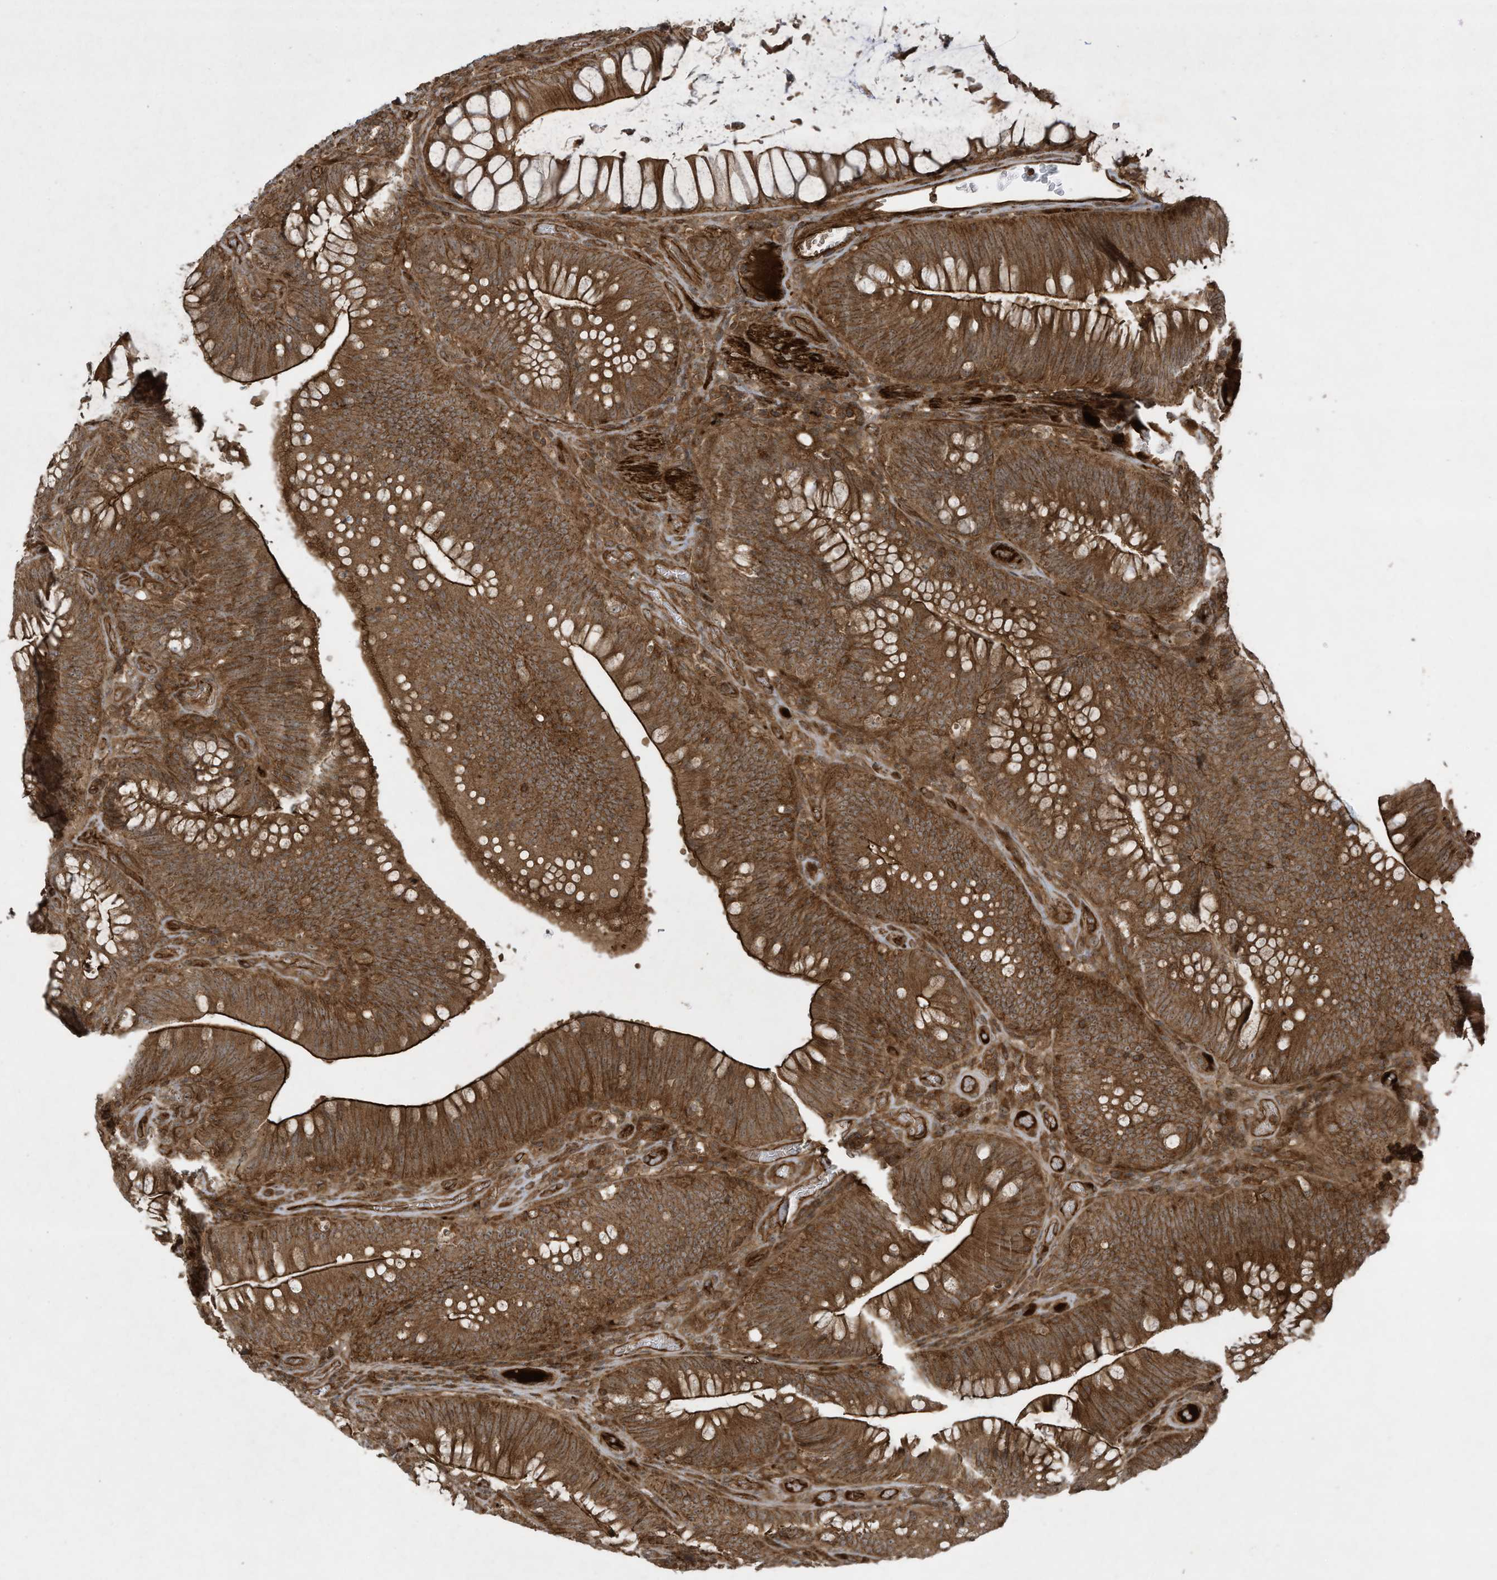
{"staining": {"intensity": "strong", "quantity": ">75%", "location": "cytoplasmic/membranous"}, "tissue": "colorectal cancer", "cell_type": "Tumor cells", "image_type": "cancer", "snomed": [{"axis": "morphology", "description": "Normal tissue, NOS"}, {"axis": "topography", "description": "Colon"}], "caption": "DAB immunohistochemical staining of colorectal cancer reveals strong cytoplasmic/membranous protein expression in approximately >75% of tumor cells.", "gene": "DDIT4", "patient": {"sex": "female", "age": 82}}